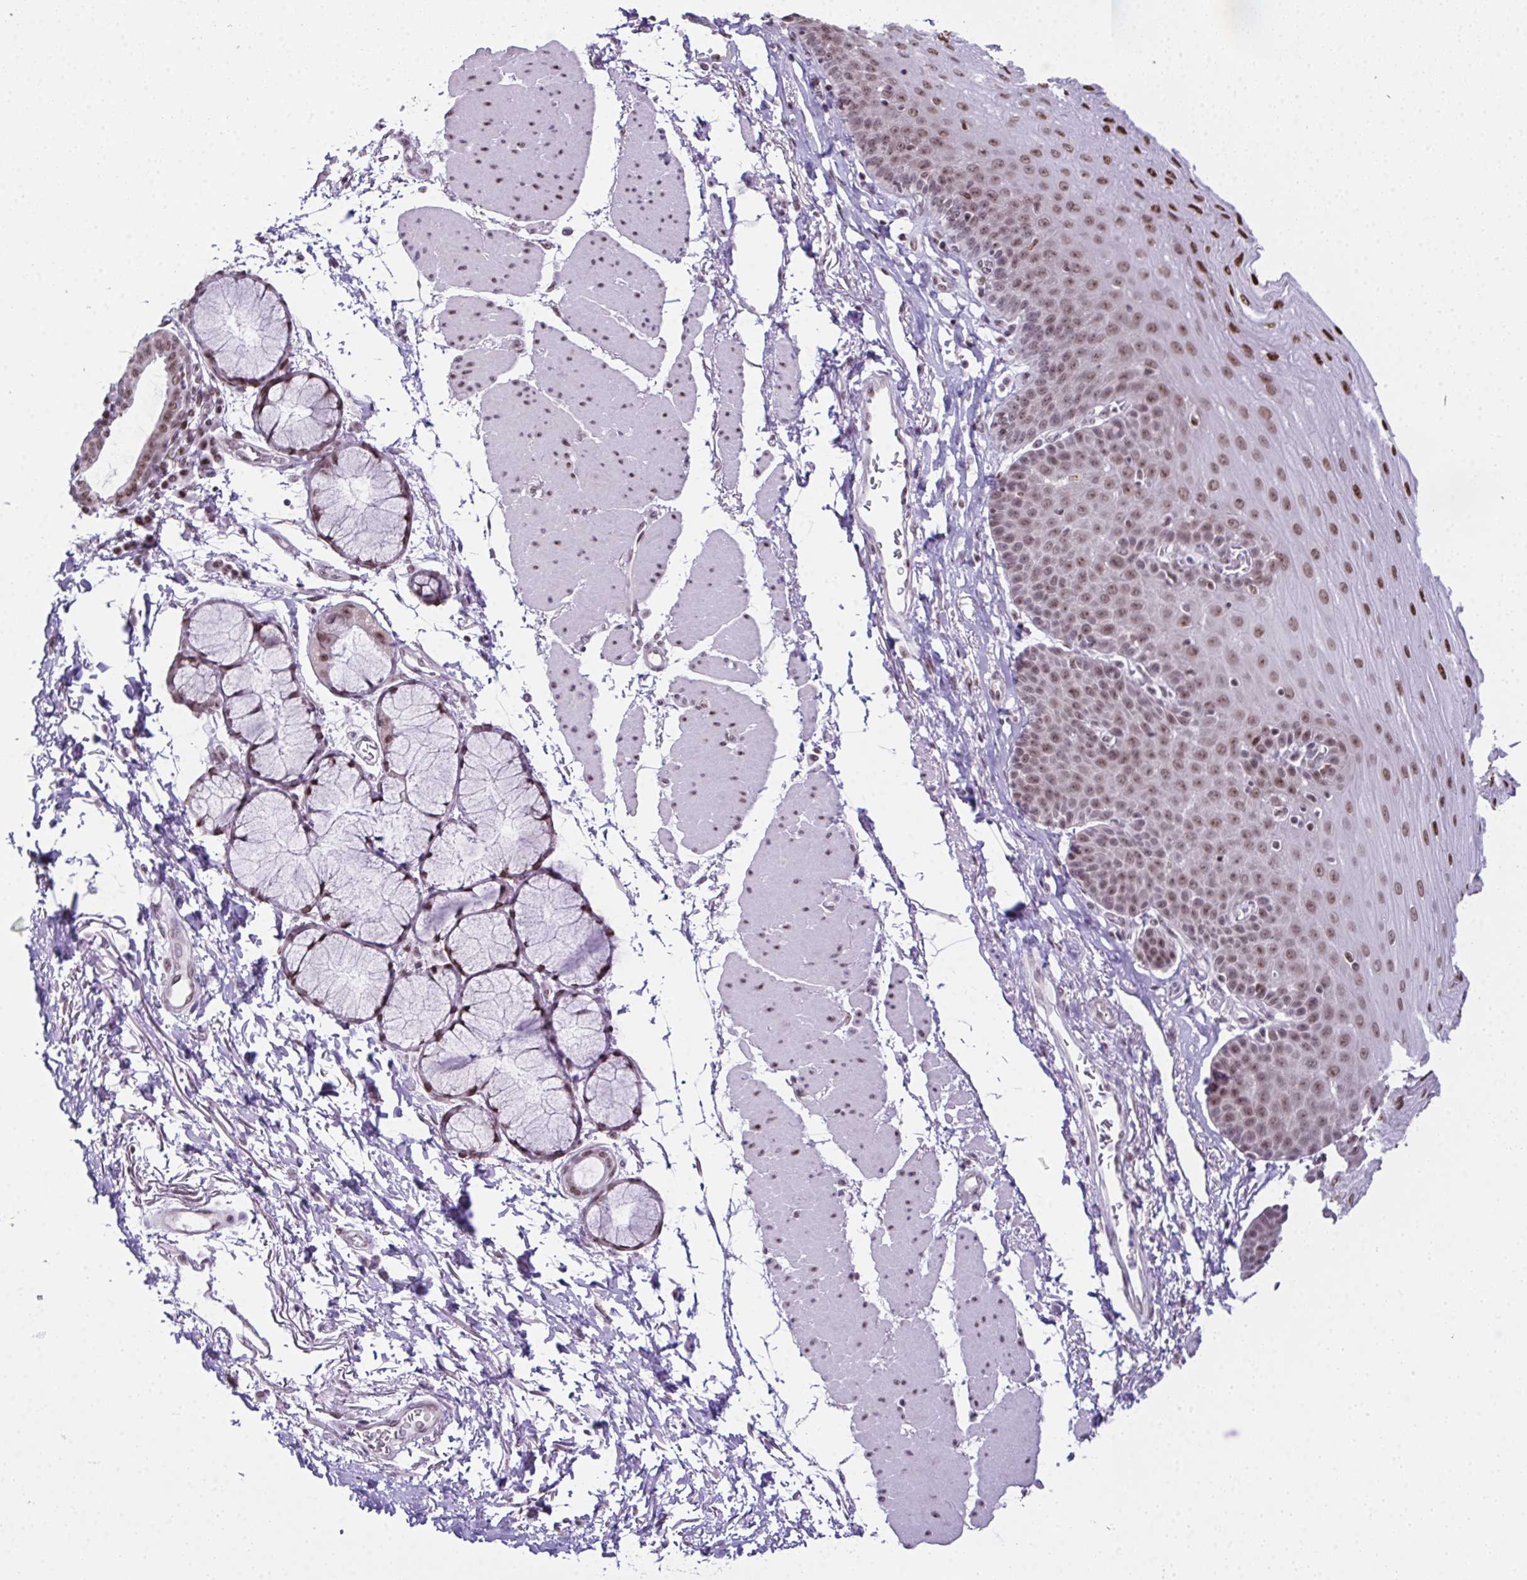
{"staining": {"intensity": "moderate", "quantity": ">75%", "location": "nuclear"}, "tissue": "esophagus", "cell_type": "Squamous epithelial cells", "image_type": "normal", "snomed": [{"axis": "morphology", "description": "Normal tissue, NOS"}, {"axis": "topography", "description": "Esophagus"}], "caption": "High-power microscopy captured an IHC histopathology image of normal esophagus, revealing moderate nuclear expression in approximately >75% of squamous epithelial cells. Nuclei are stained in blue.", "gene": "ZNF800", "patient": {"sex": "female", "age": 81}}